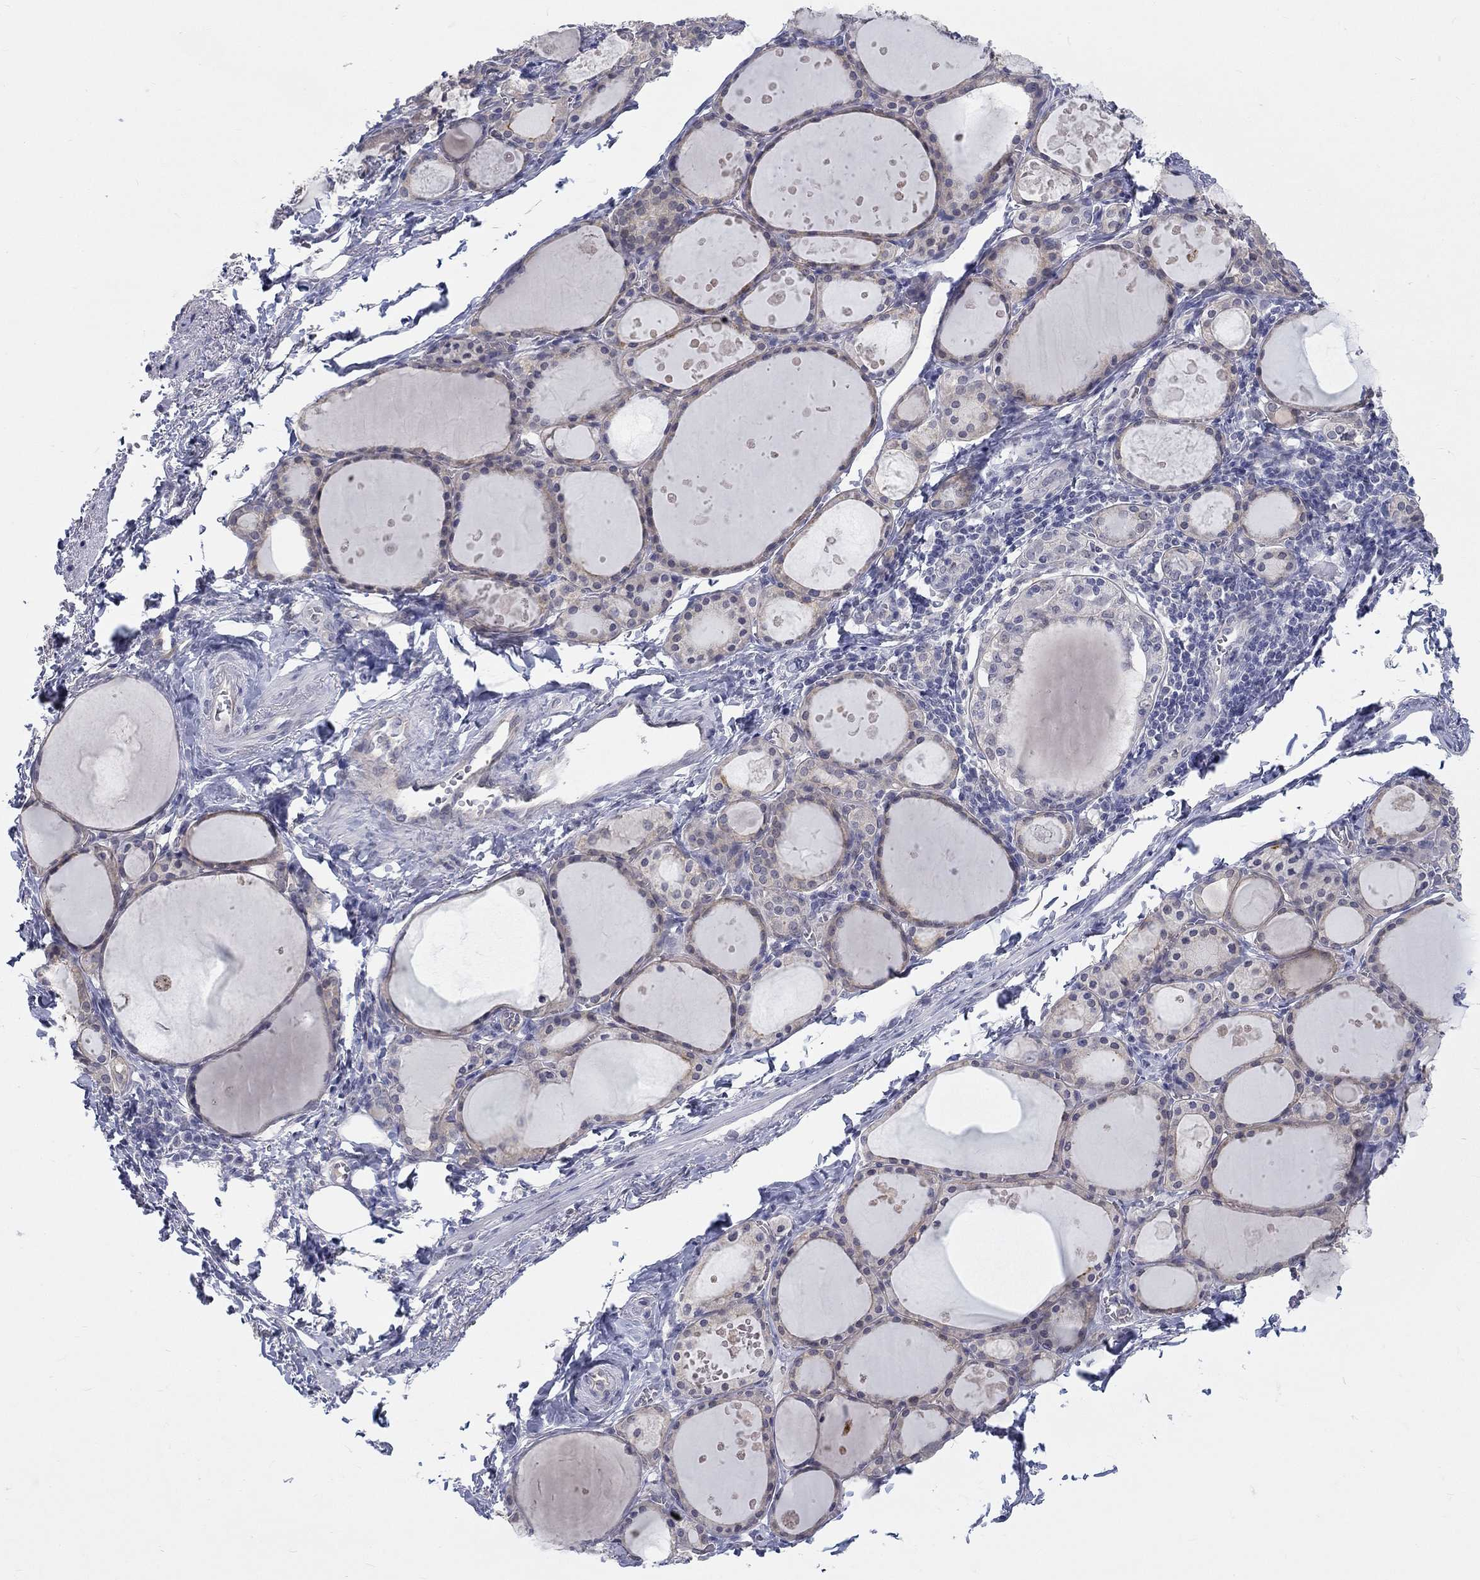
{"staining": {"intensity": "weak", "quantity": "25%-75%", "location": "cytoplasmic/membranous"}, "tissue": "thyroid gland", "cell_type": "Glandular cells", "image_type": "normal", "snomed": [{"axis": "morphology", "description": "Normal tissue, NOS"}, {"axis": "topography", "description": "Thyroid gland"}], "caption": "This micrograph demonstrates unremarkable thyroid gland stained with immunohistochemistry (IHC) to label a protein in brown. The cytoplasmic/membranous of glandular cells show weak positivity for the protein. Nuclei are counter-stained blue.", "gene": "EGFLAM", "patient": {"sex": "male", "age": 68}}